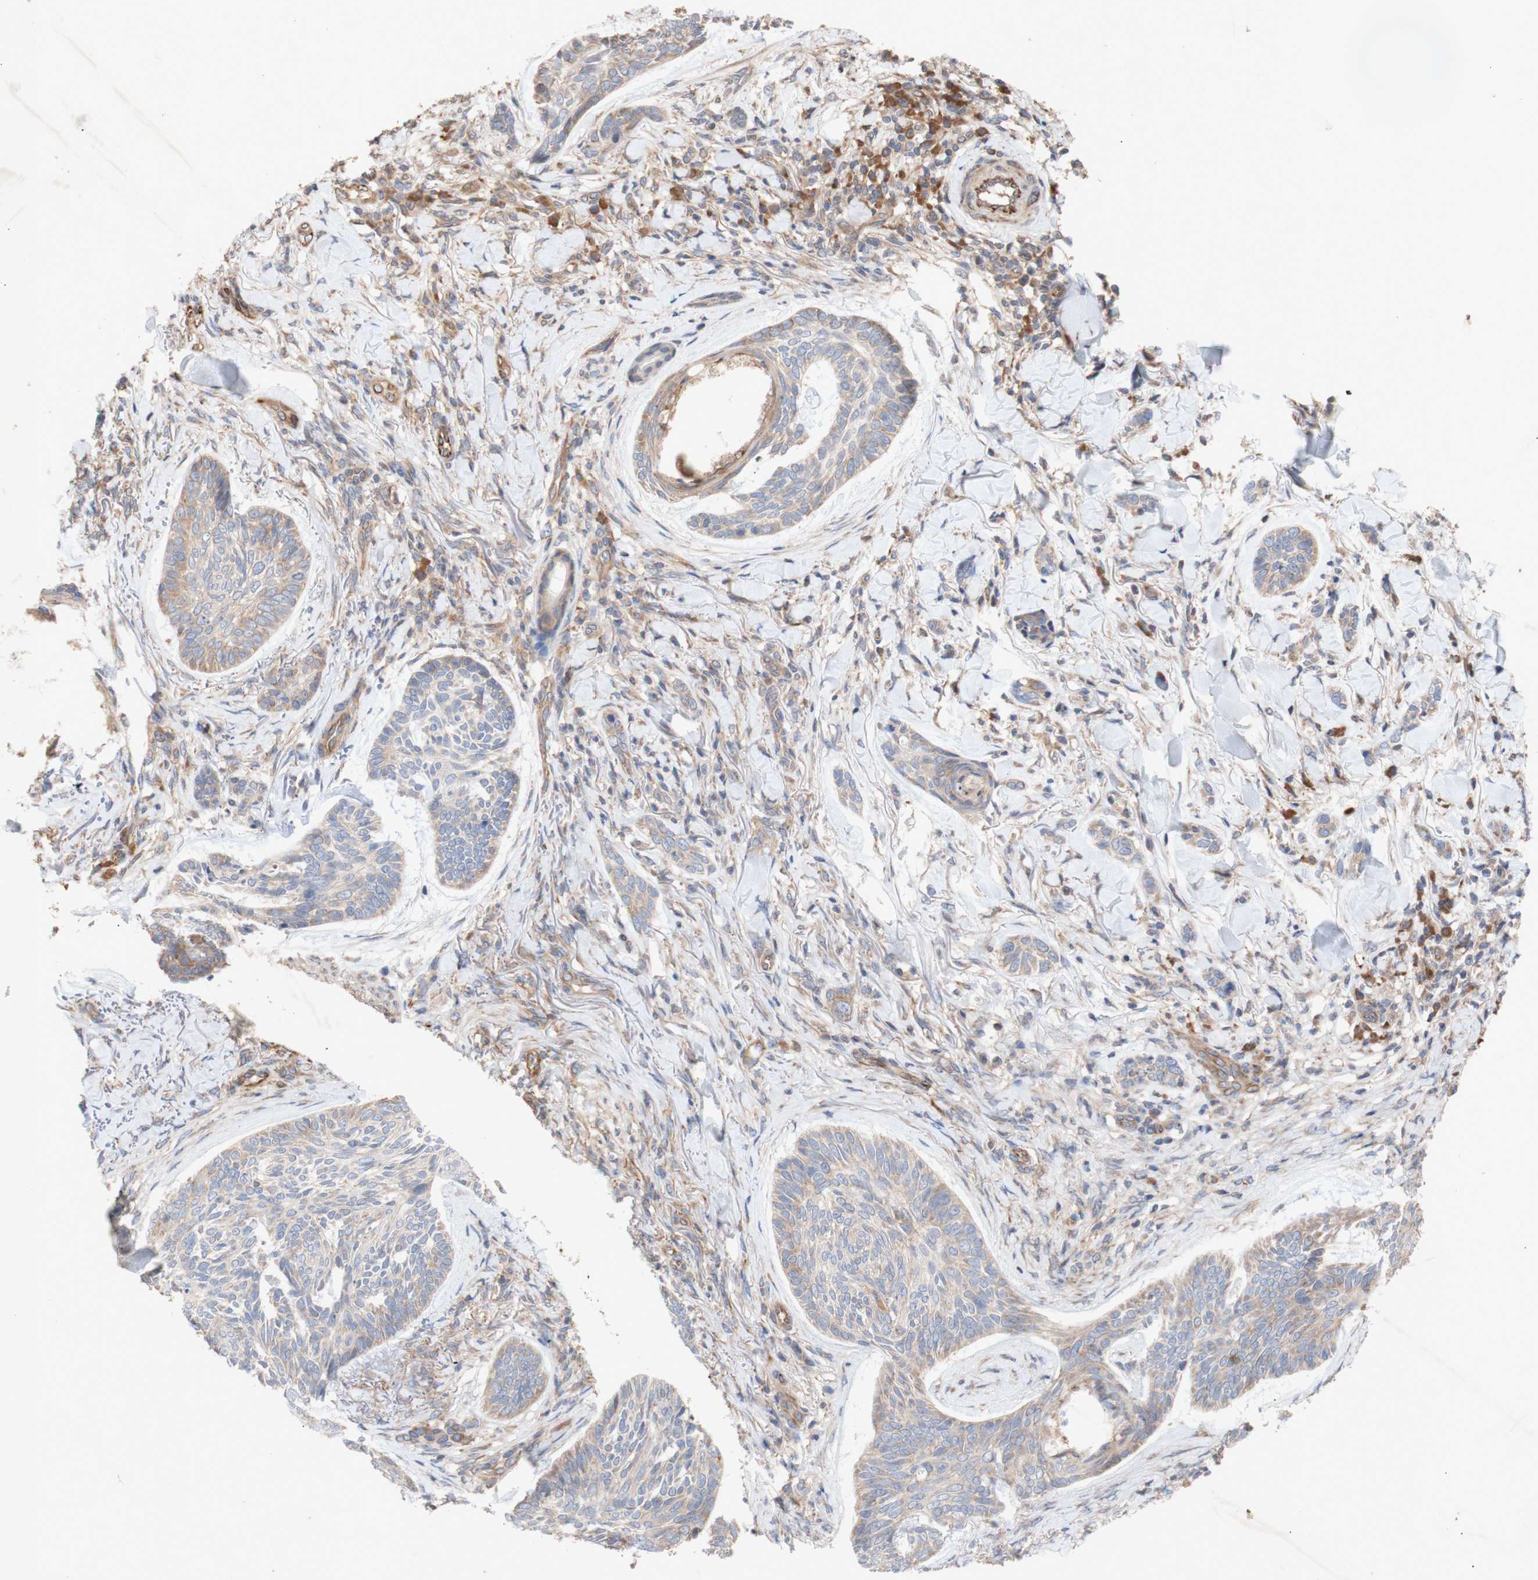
{"staining": {"intensity": "weak", "quantity": "25%-75%", "location": "cytoplasmic/membranous"}, "tissue": "skin cancer", "cell_type": "Tumor cells", "image_type": "cancer", "snomed": [{"axis": "morphology", "description": "Basal cell carcinoma"}, {"axis": "topography", "description": "Skin"}], "caption": "The image exhibits a brown stain indicating the presence of a protein in the cytoplasmic/membranous of tumor cells in skin basal cell carcinoma.", "gene": "EIF2S3", "patient": {"sex": "male", "age": 43}}